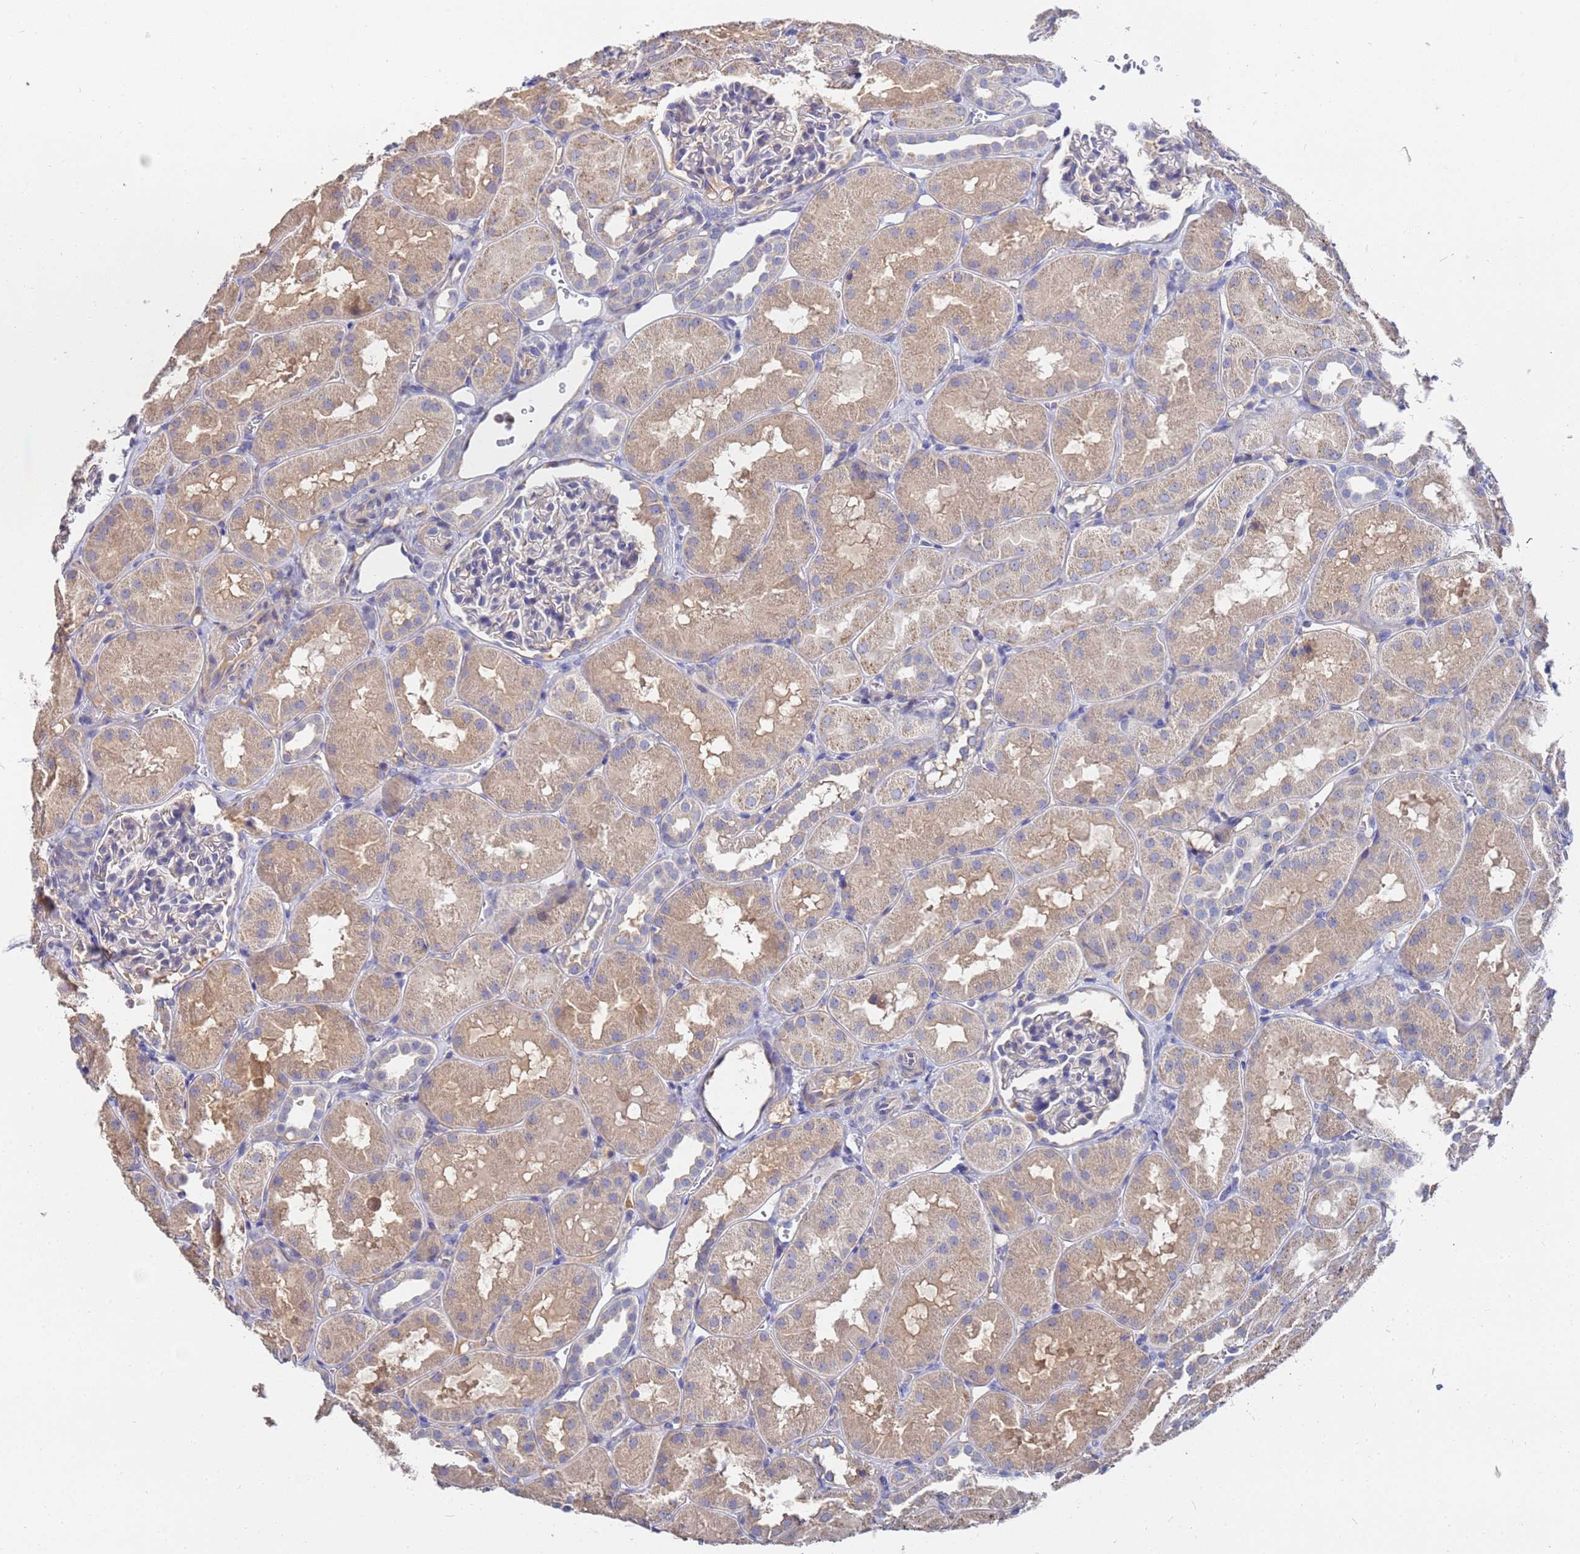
{"staining": {"intensity": "negative", "quantity": "none", "location": "none"}, "tissue": "kidney", "cell_type": "Cells in glomeruli", "image_type": "normal", "snomed": [{"axis": "morphology", "description": "Normal tissue, NOS"}, {"axis": "topography", "description": "Kidney"}, {"axis": "topography", "description": "Urinary bladder"}], "caption": "The image displays no significant expression in cells in glomeruli of kidney.", "gene": "TCP10L", "patient": {"sex": "male", "age": 16}}